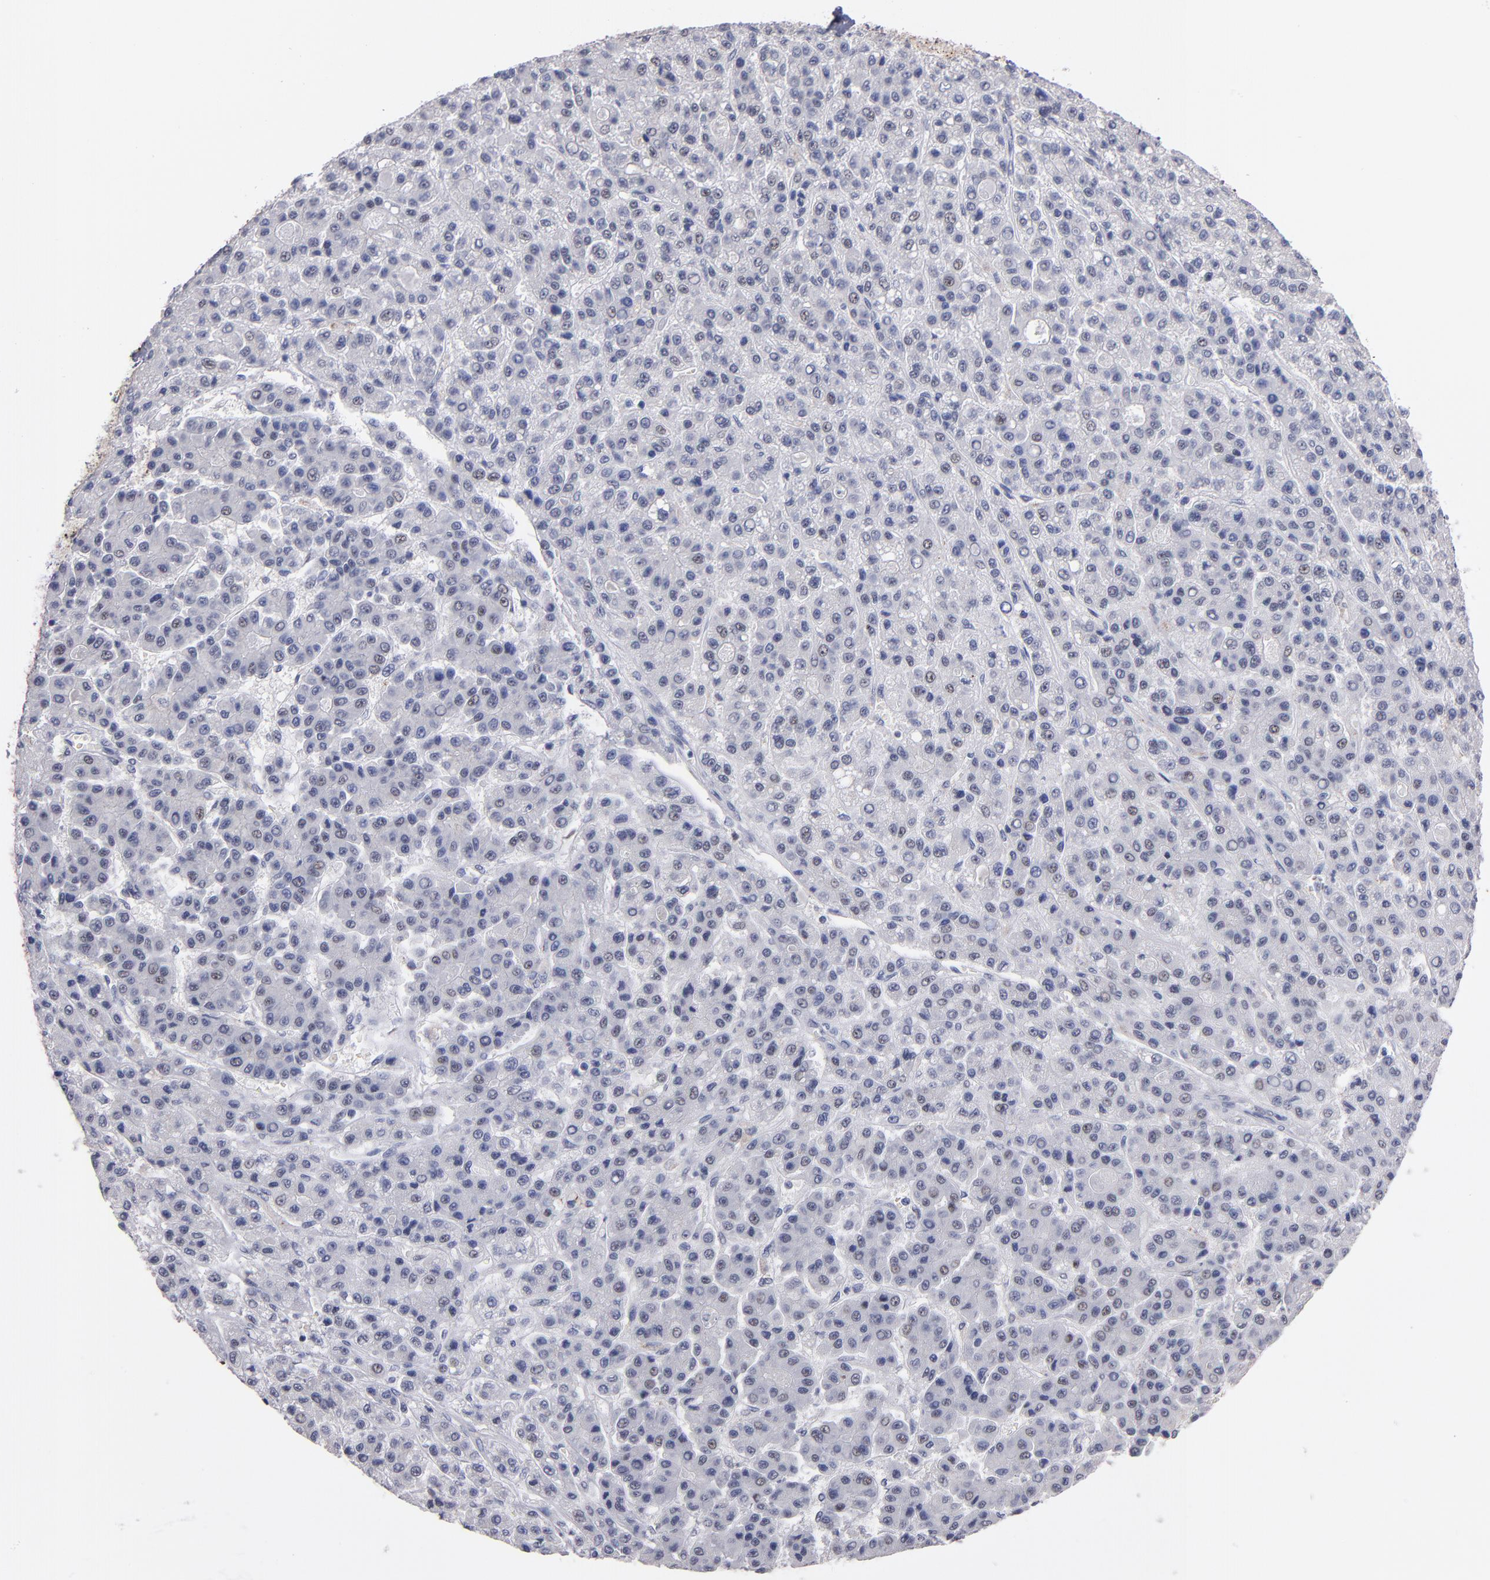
{"staining": {"intensity": "negative", "quantity": "none", "location": "none"}, "tissue": "liver cancer", "cell_type": "Tumor cells", "image_type": "cancer", "snomed": [{"axis": "morphology", "description": "Carcinoma, Hepatocellular, NOS"}, {"axis": "topography", "description": "Liver"}], "caption": "The immunohistochemistry (IHC) histopathology image has no significant expression in tumor cells of hepatocellular carcinoma (liver) tissue.", "gene": "RAF1", "patient": {"sex": "male", "age": 70}}